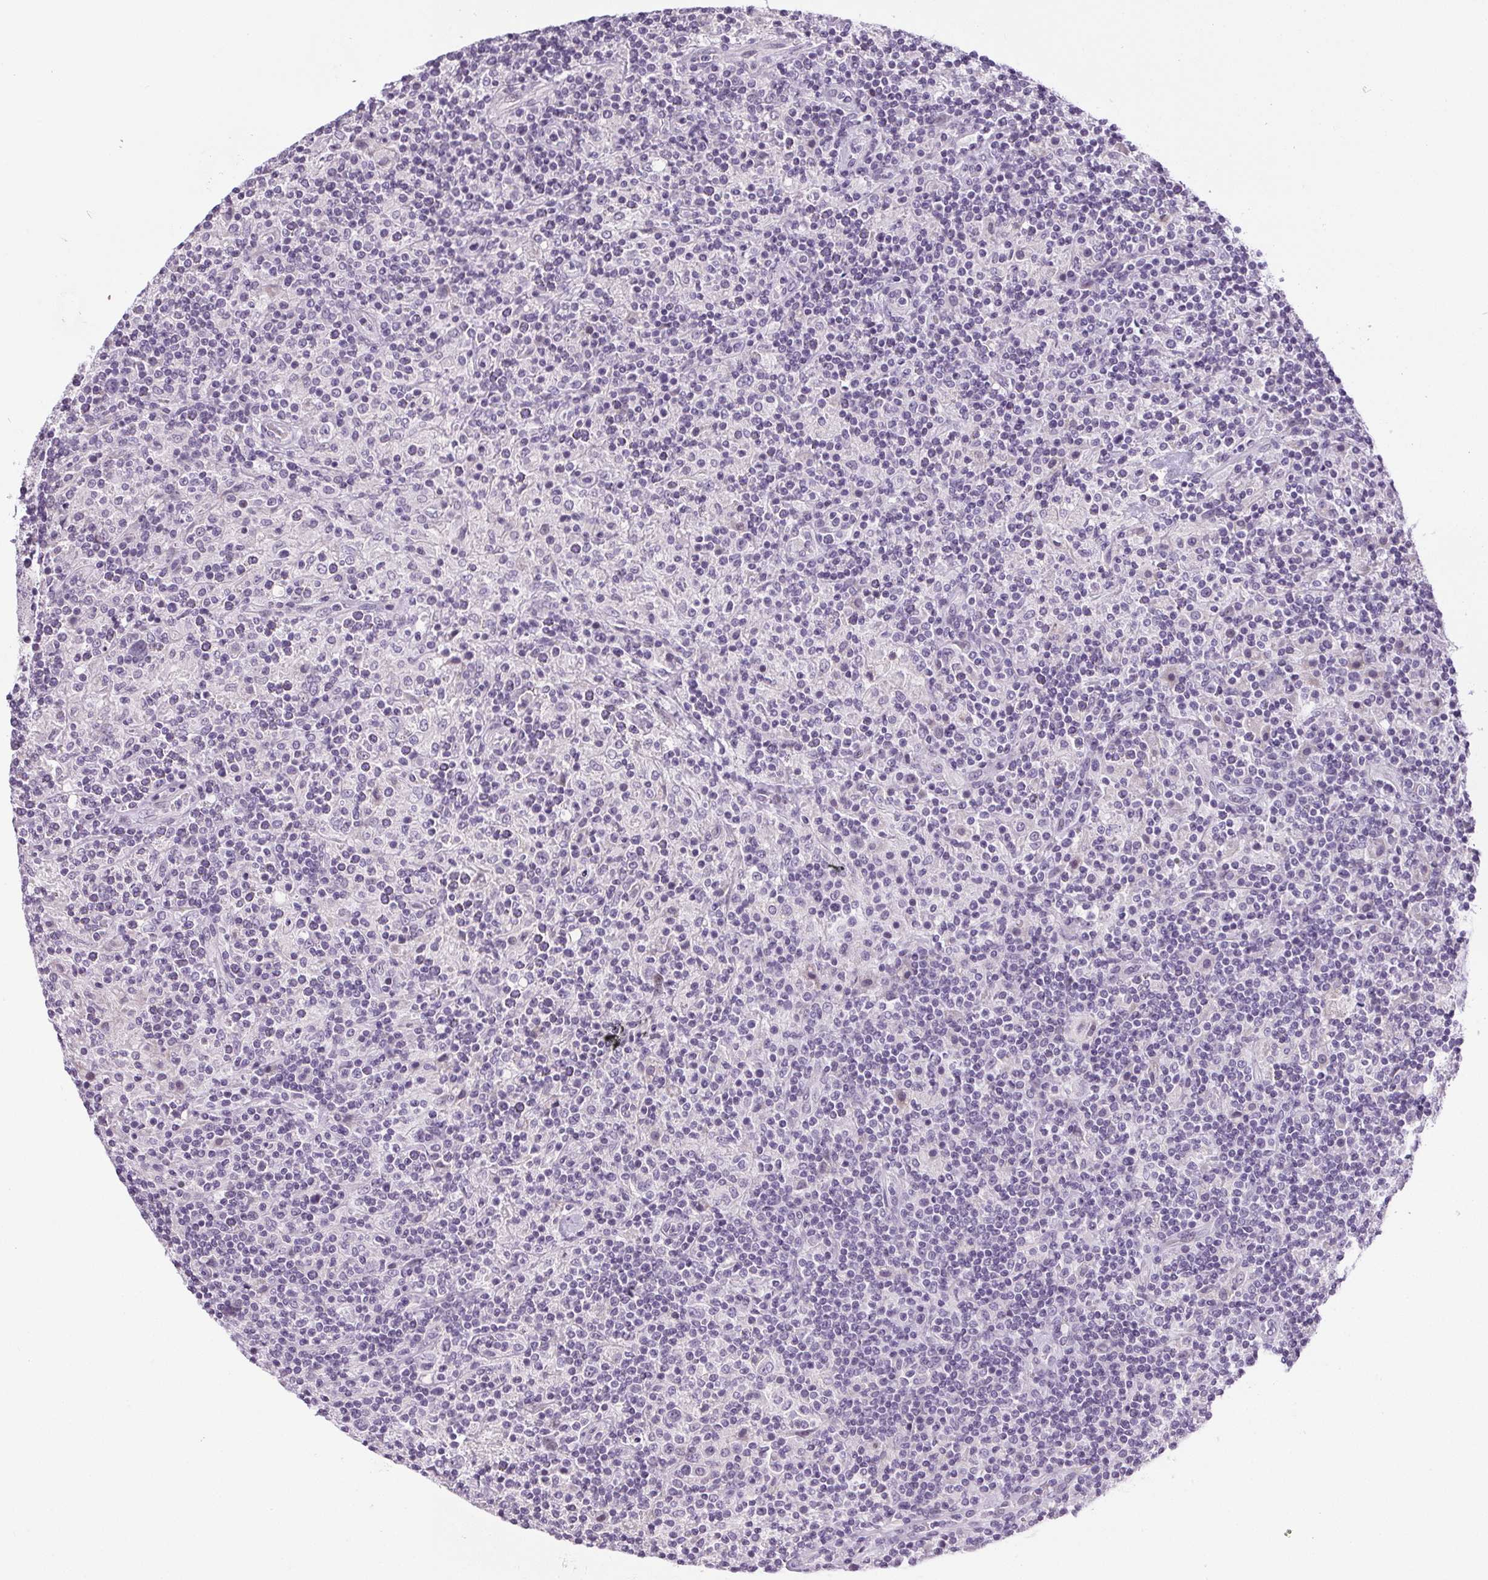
{"staining": {"intensity": "negative", "quantity": "none", "location": "none"}, "tissue": "lymphoma", "cell_type": "Tumor cells", "image_type": "cancer", "snomed": [{"axis": "morphology", "description": "Hodgkin's disease, NOS"}, {"axis": "topography", "description": "Lymph node"}], "caption": "A micrograph of lymphoma stained for a protein exhibits no brown staining in tumor cells.", "gene": "GSDMC", "patient": {"sex": "male", "age": 70}}